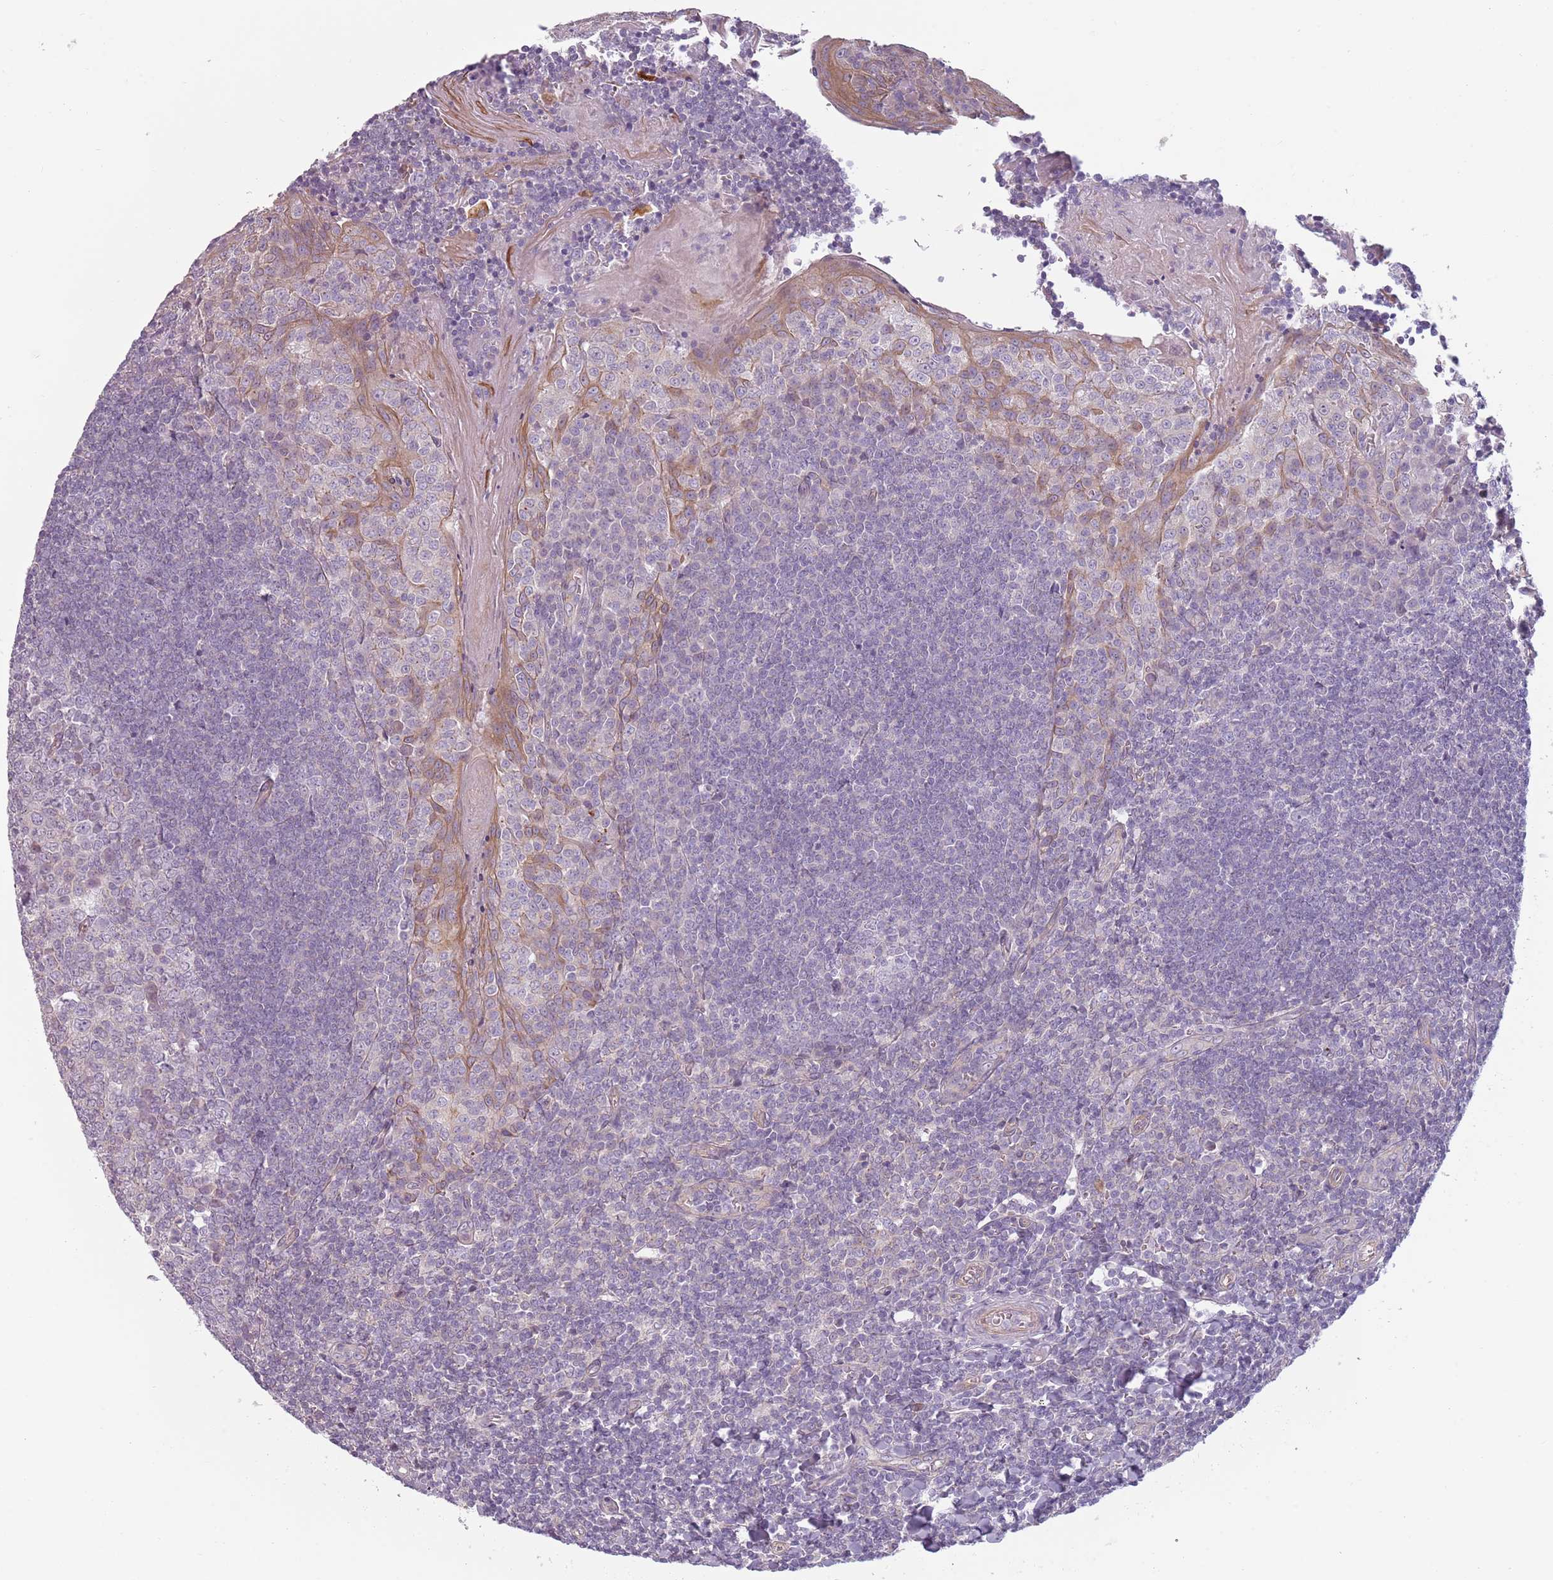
{"staining": {"intensity": "negative", "quantity": "none", "location": "none"}, "tissue": "tonsil", "cell_type": "Germinal center cells", "image_type": "normal", "snomed": [{"axis": "morphology", "description": "Normal tissue, NOS"}, {"axis": "topography", "description": "Tonsil"}], "caption": "This histopathology image is of benign tonsil stained with IHC to label a protein in brown with the nuclei are counter-stained blue. There is no positivity in germinal center cells. Nuclei are stained in blue.", "gene": "TLCD2", "patient": {"sex": "male", "age": 27}}